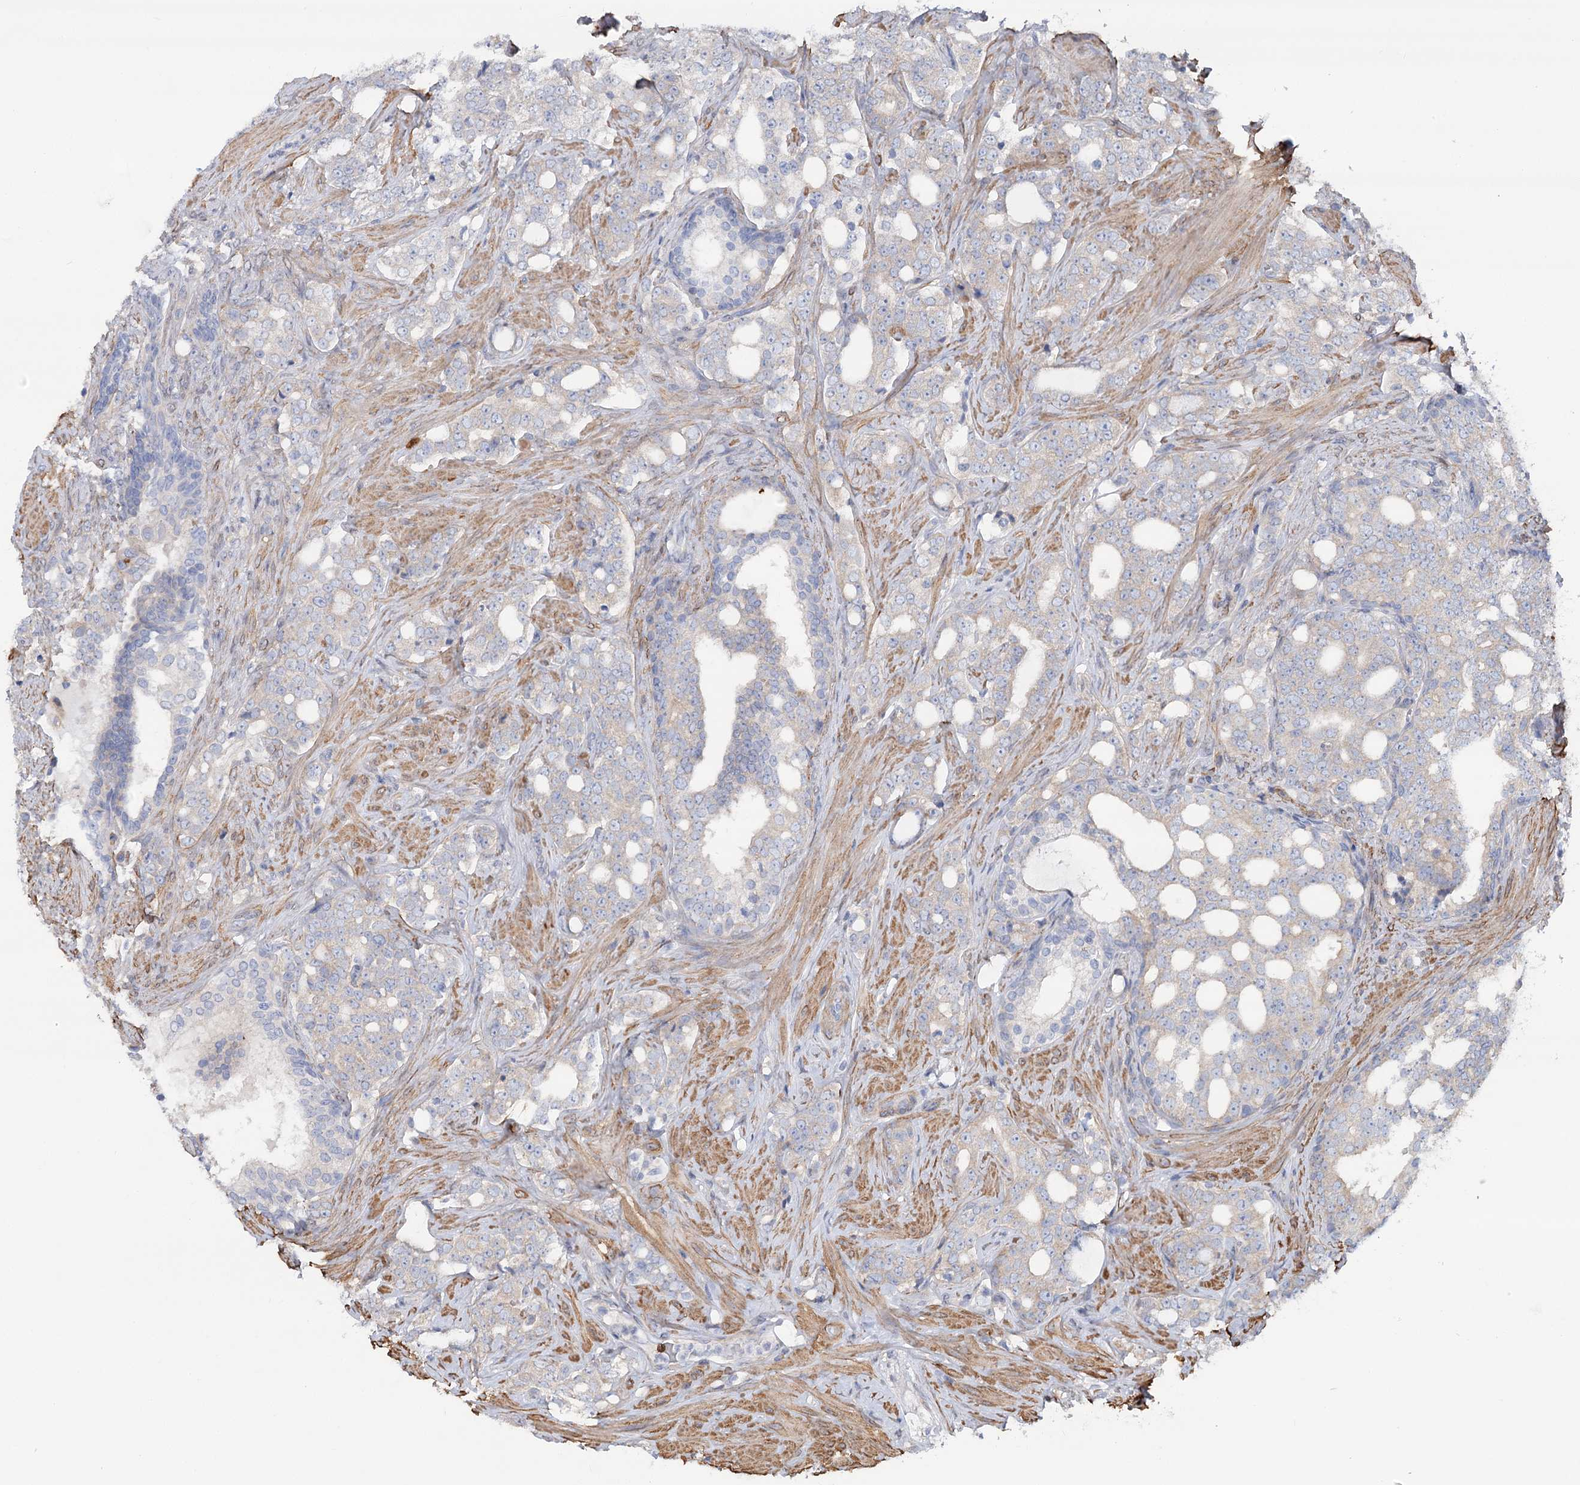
{"staining": {"intensity": "weak", "quantity": "<25%", "location": "cytoplasmic/membranous"}, "tissue": "prostate cancer", "cell_type": "Tumor cells", "image_type": "cancer", "snomed": [{"axis": "morphology", "description": "Adenocarcinoma, High grade"}, {"axis": "topography", "description": "Prostate"}], "caption": "The micrograph shows no significant positivity in tumor cells of prostate cancer (adenocarcinoma (high-grade)). Brightfield microscopy of immunohistochemistry (IHC) stained with DAB (3,3'-diaminobenzidine) (brown) and hematoxylin (blue), captured at high magnification.", "gene": "LARP1B", "patient": {"sex": "male", "age": 64}}